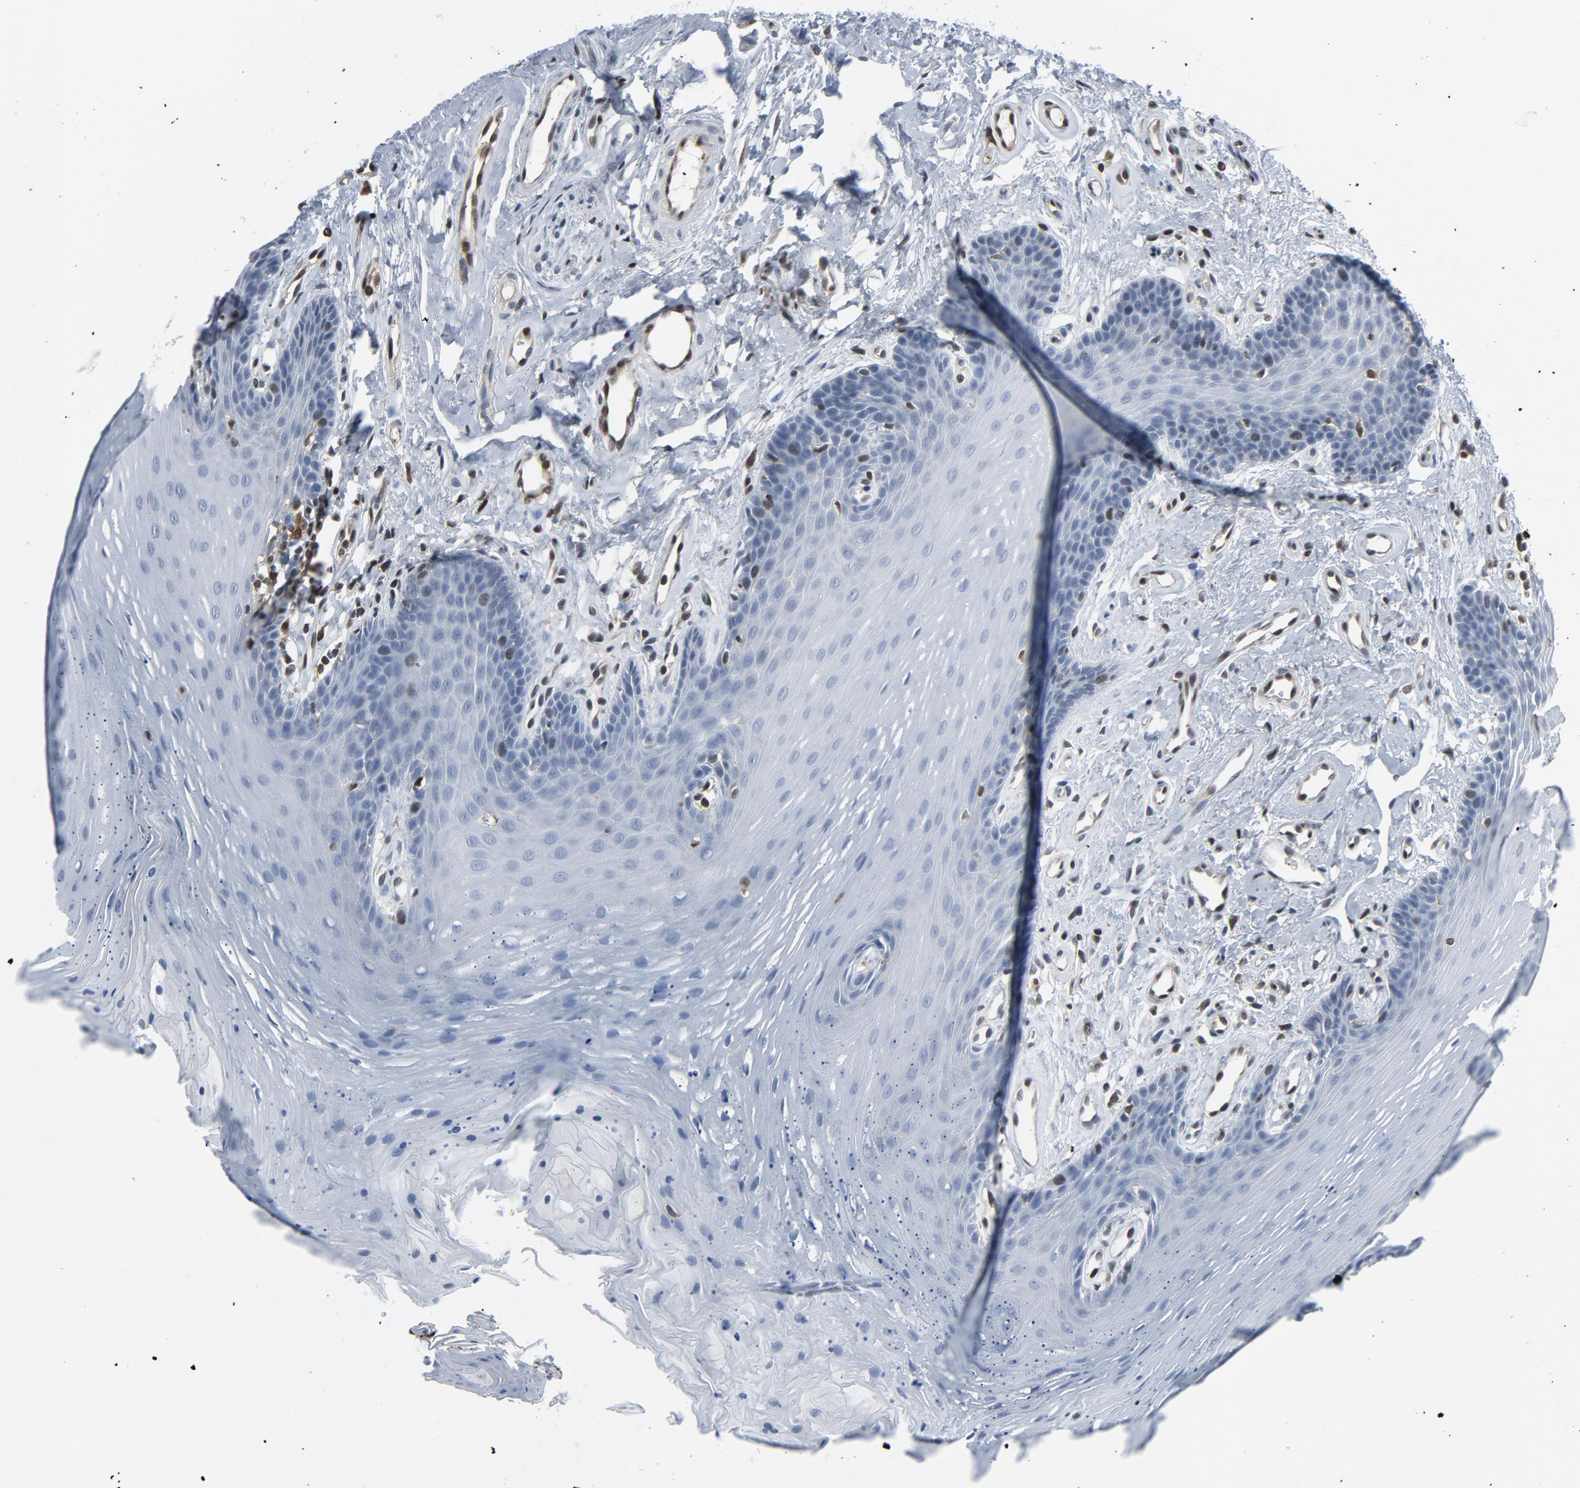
{"staining": {"intensity": "negative", "quantity": "none", "location": "none"}, "tissue": "oral mucosa", "cell_type": "Squamous epithelial cells", "image_type": "normal", "snomed": [{"axis": "morphology", "description": "Normal tissue, NOS"}, {"axis": "topography", "description": "Oral tissue"}], "caption": "Protein analysis of normal oral mucosa exhibits no significant staining in squamous epithelial cells.", "gene": "STAT5A", "patient": {"sex": "male", "age": 62}}